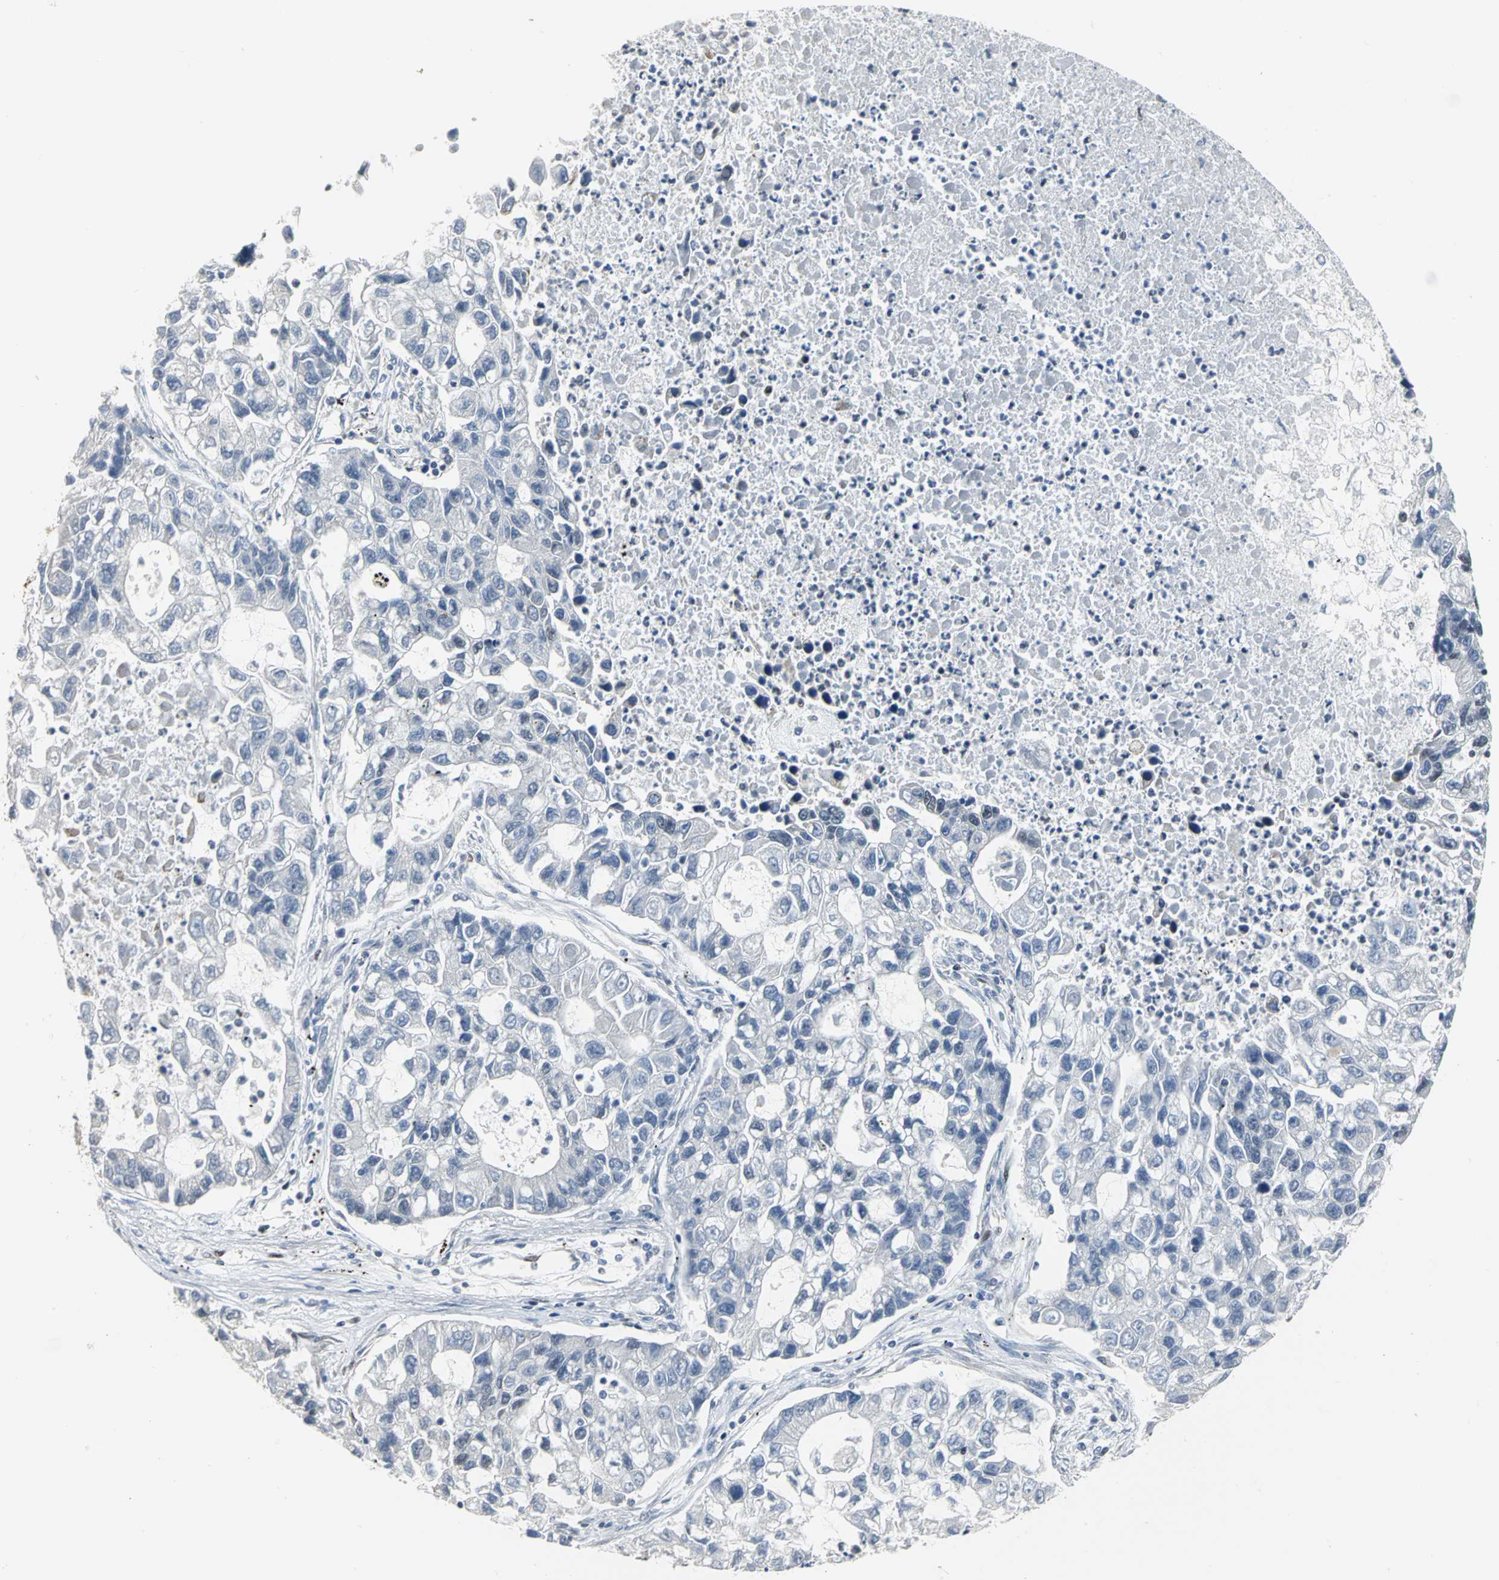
{"staining": {"intensity": "weak", "quantity": "<25%", "location": "nuclear"}, "tissue": "lung cancer", "cell_type": "Tumor cells", "image_type": "cancer", "snomed": [{"axis": "morphology", "description": "Adenocarcinoma, NOS"}, {"axis": "topography", "description": "Lung"}], "caption": "Image shows no protein staining in tumor cells of lung cancer (adenocarcinoma) tissue.", "gene": "CCDC88C", "patient": {"sex": "female", "age": 51}}